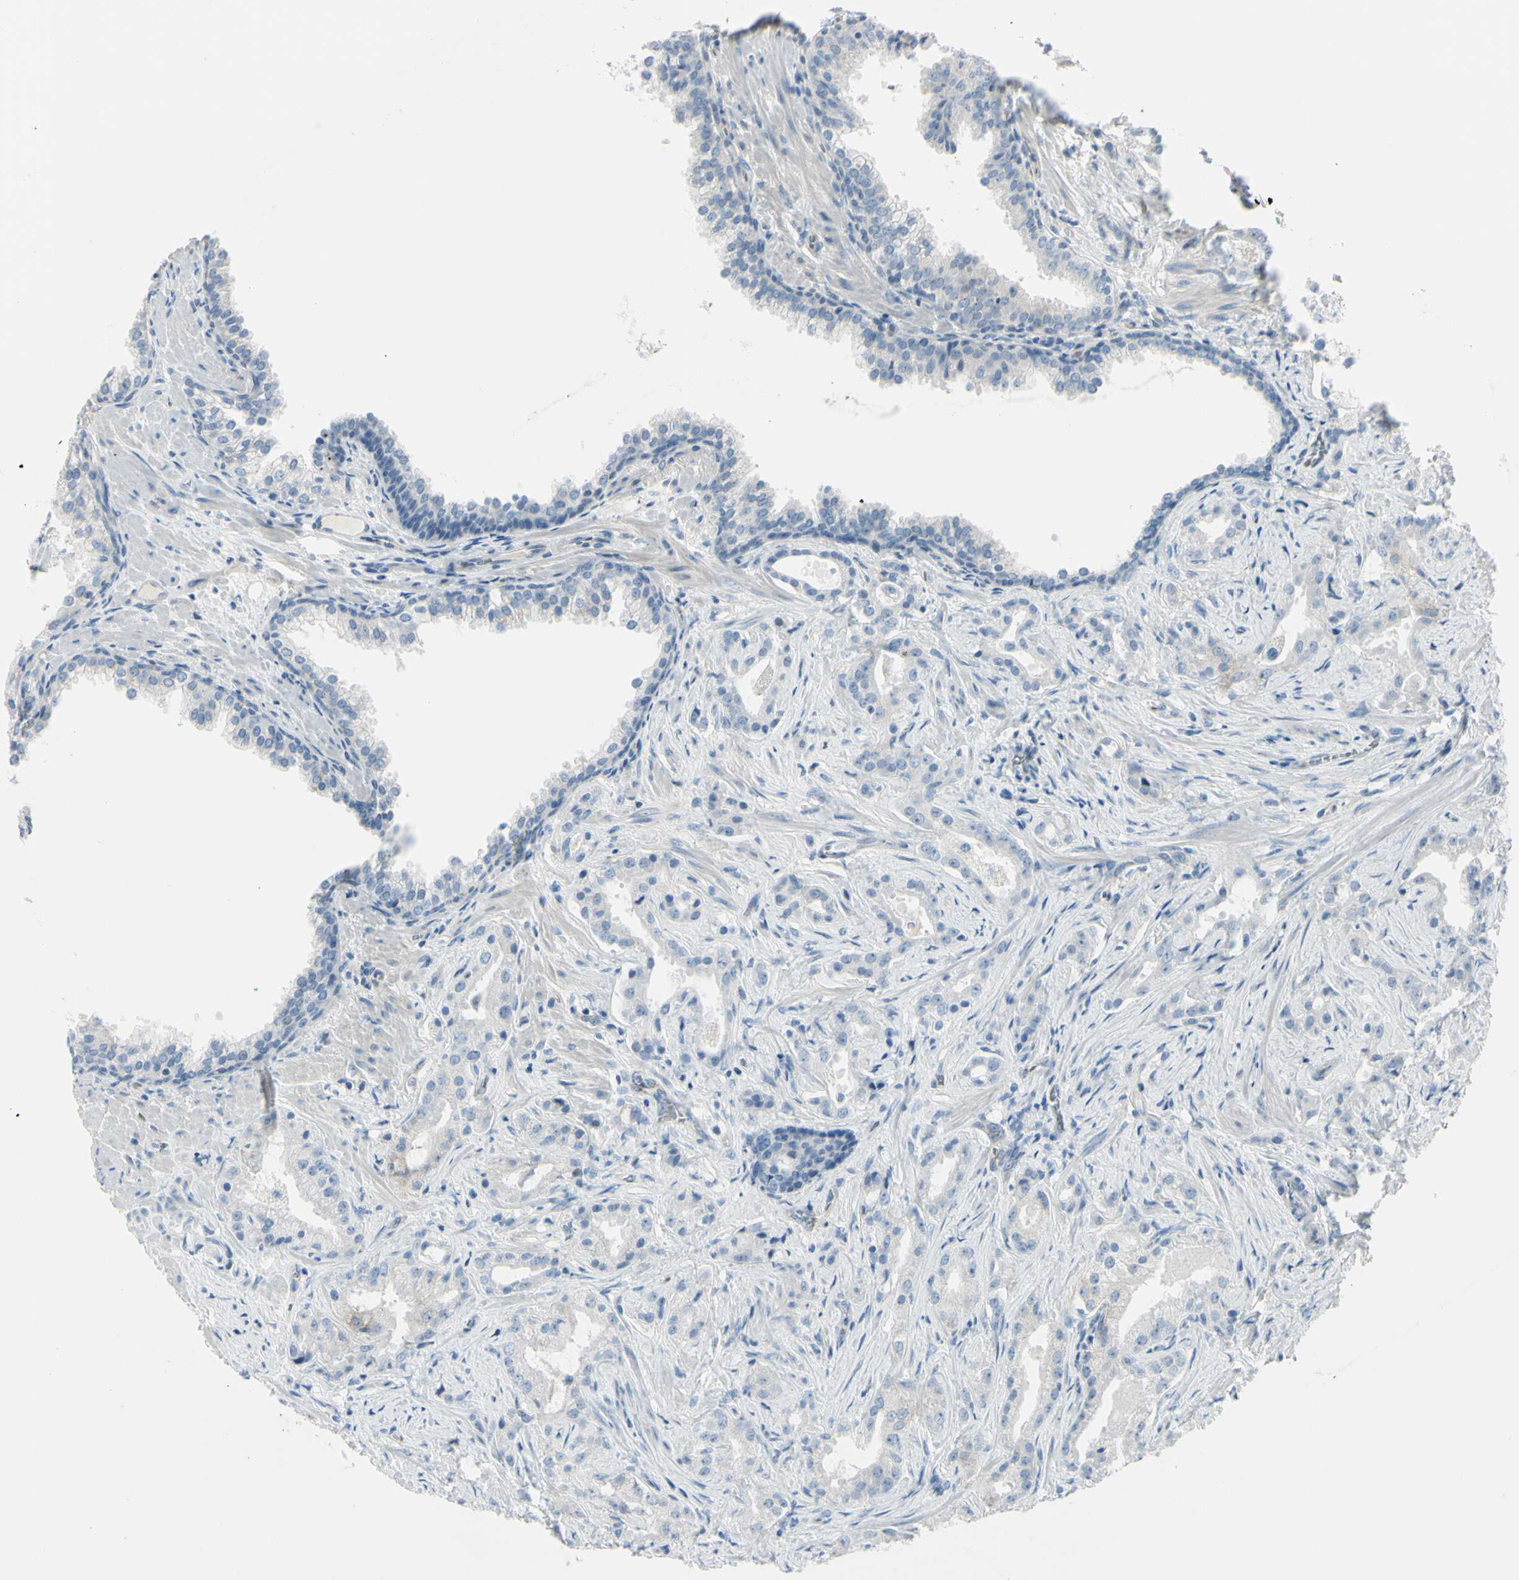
{"staining": {"intensity": "negative", "quantity": "none", "location": "none"}, "tissue": "prostate cancer", "cell_type": "Tumor cells", "image_type": "cancer", "snomed": [{"axis": "morphology", "description": "Adenocarcinoma, Low grade"}, {"axis": "topography", "description": "Prostate"}], "caption": "Tumor cells are negative for protein expression in human prostate cancer (adenocarcinoma (low-grade)).", "gene": "ASB9", "patient": {"sex": "male", "age": 59}}